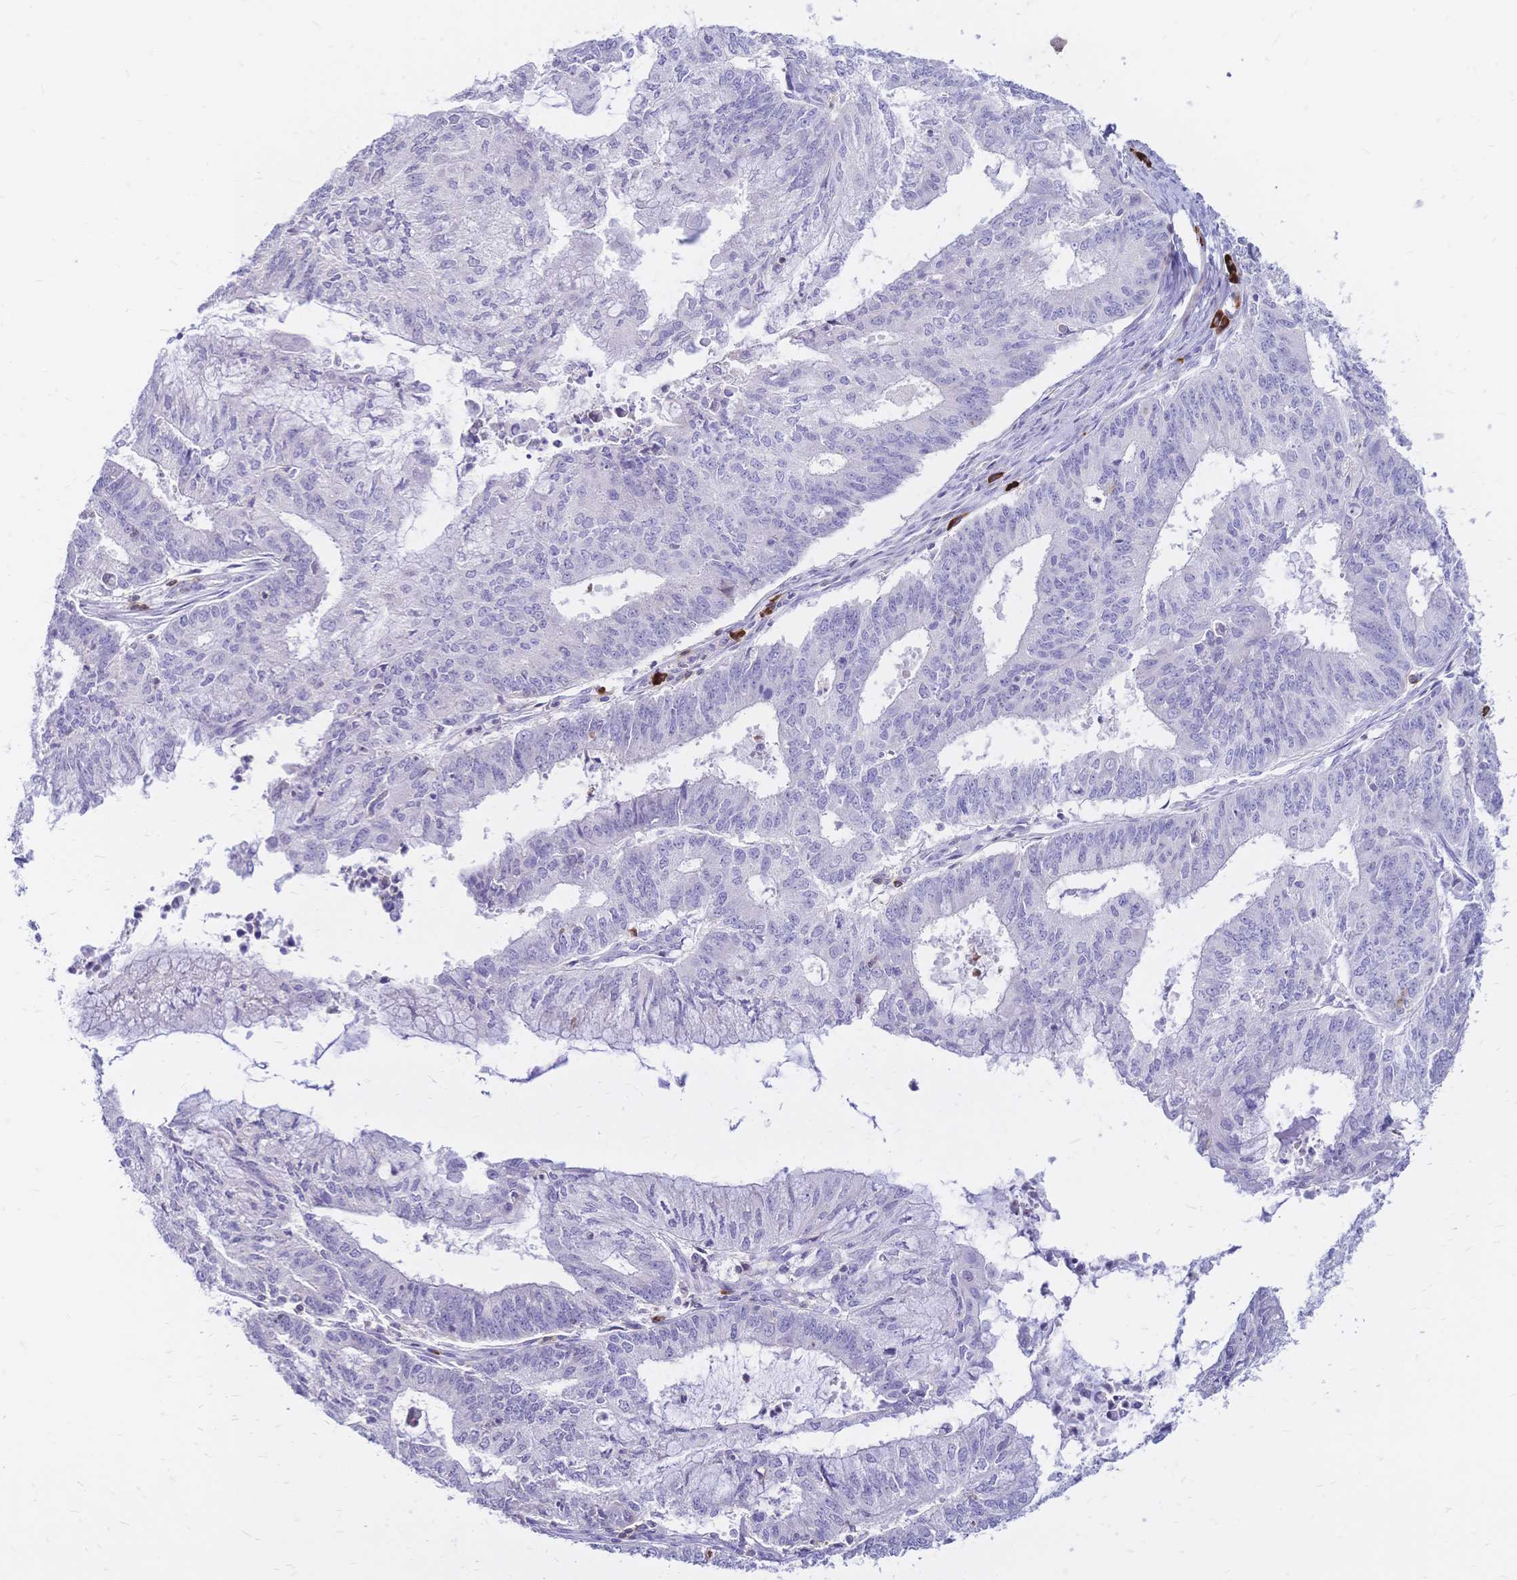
{"staining": {"intensity": "negative", "quantity": "none", "location": "none"}, "tissue": "endometrial cancer", "cell_type": "Tumor cells", "image_type": "cancer", "snomed": [{"axis": "morphology", "description": "Adenocarcinoma, NOS"}, {"axis": "topography", "description": "Endometrium"}], "caption": "There is no significant expression in tumor cells of endometrial cancer (adenocarcinoma). (Brightfield microscopy of DAB immunohistochemistry (IHC) at high magnification).", "gene": "IL2RA", "patient": {"sex": "female", "age": 61}}